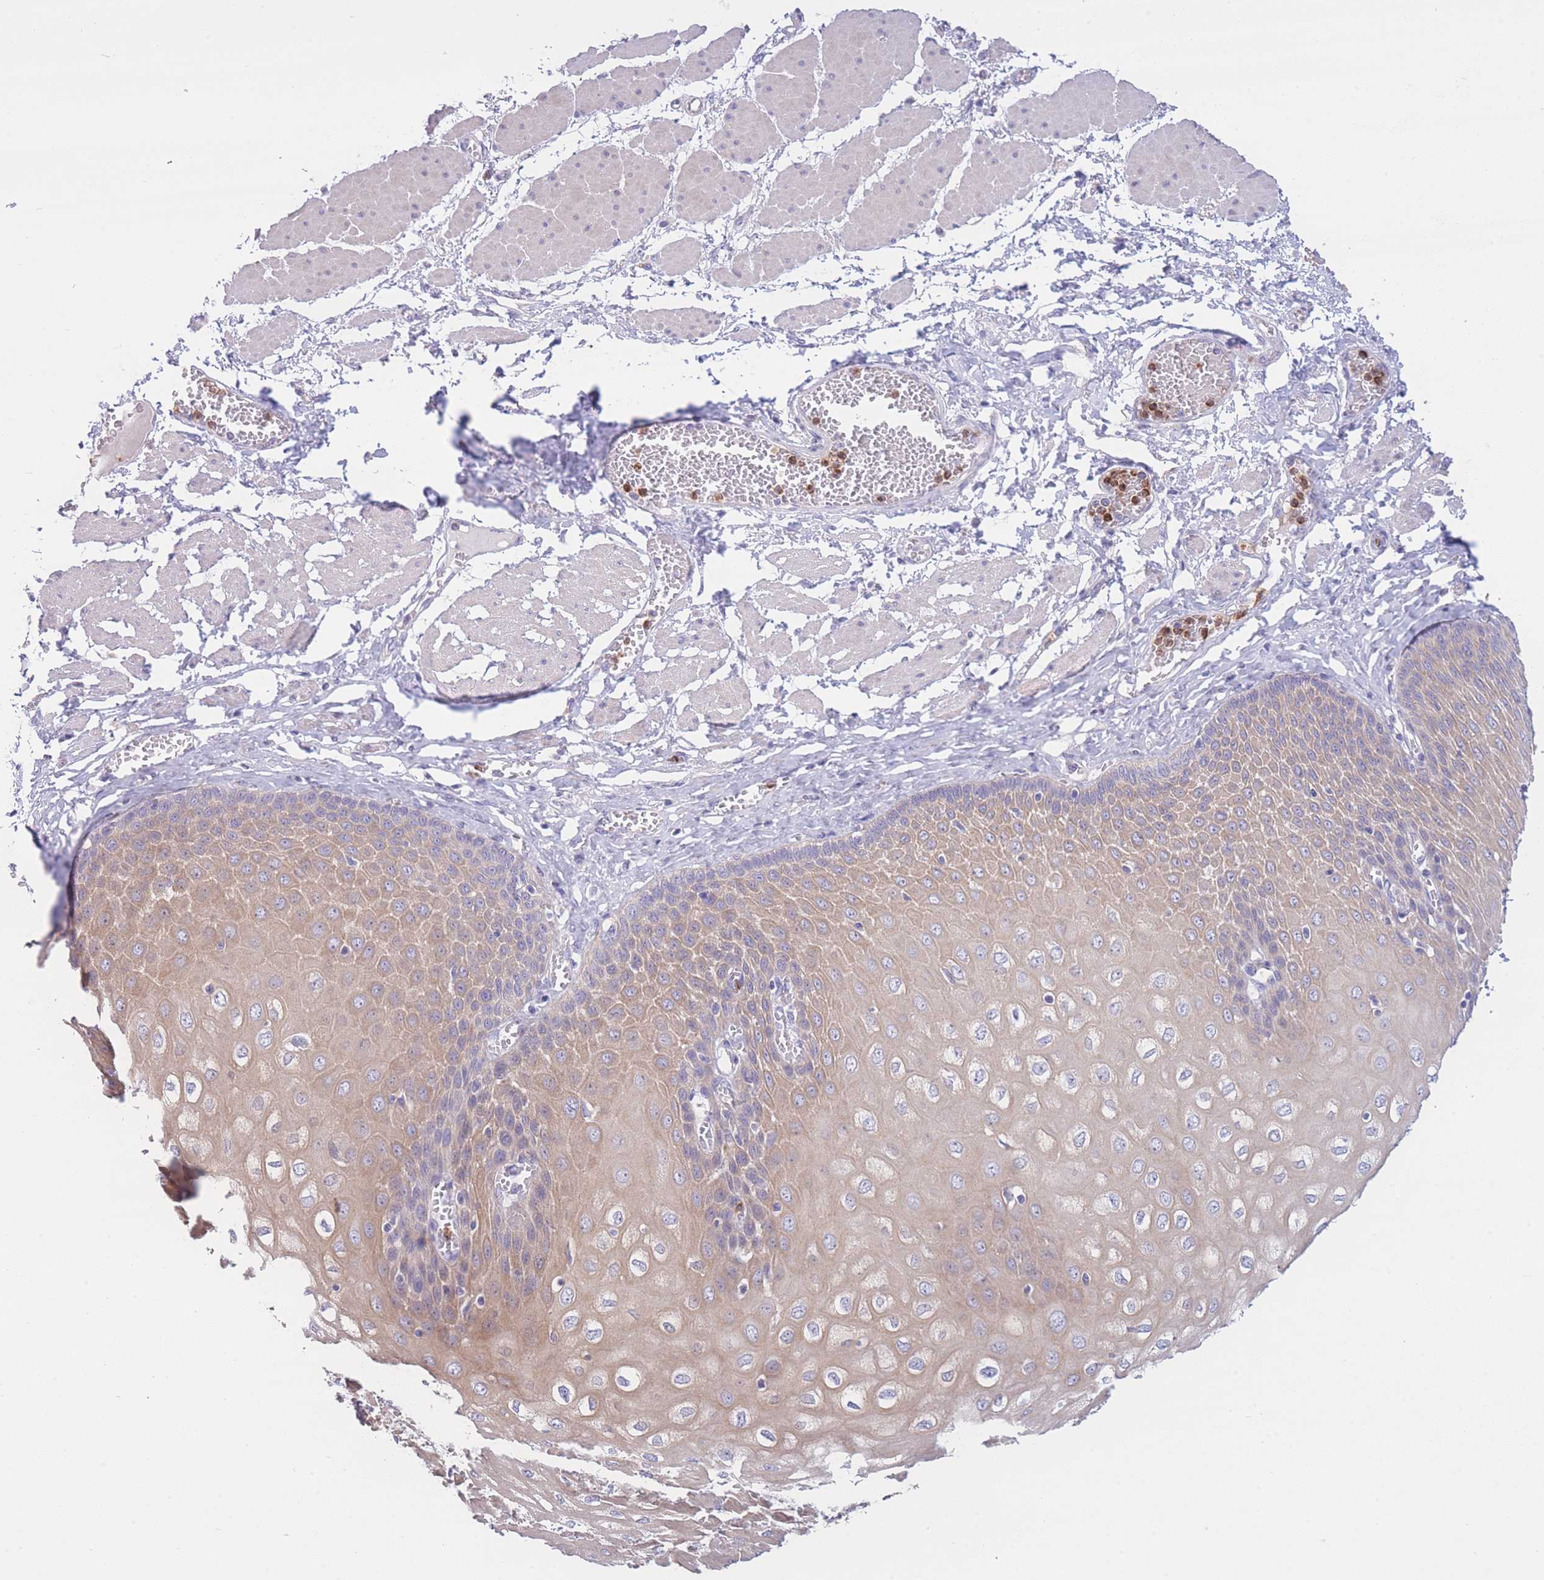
{"staining": {"intensity": "weak", "quantity": "25%-75%", "location": "cytoplasmic/membranous"}, "tissue": "esophagus", "cell_type": "Squamous epithelial cells", "image_type": "normal", "snomed": [{"axis": "morphology", "description": "Normal tissue, NOS"}, {"axis": "topography", "description": "Esophagus"}], "caption": "Benign esophagus was stained to show a protein in brown. There is low levels of weak cytoplasmic/membranous staining in about 25%-75% of squamous epithelial cells. The protein of interest is stained brown, and the nuclei are stained in blue (DAB (3,3'-diaminobenzidine) IHC with brightfield microscopy, high magnification).", "gene": "CENPM", "patient": {"sex": "male", "age": 60}}